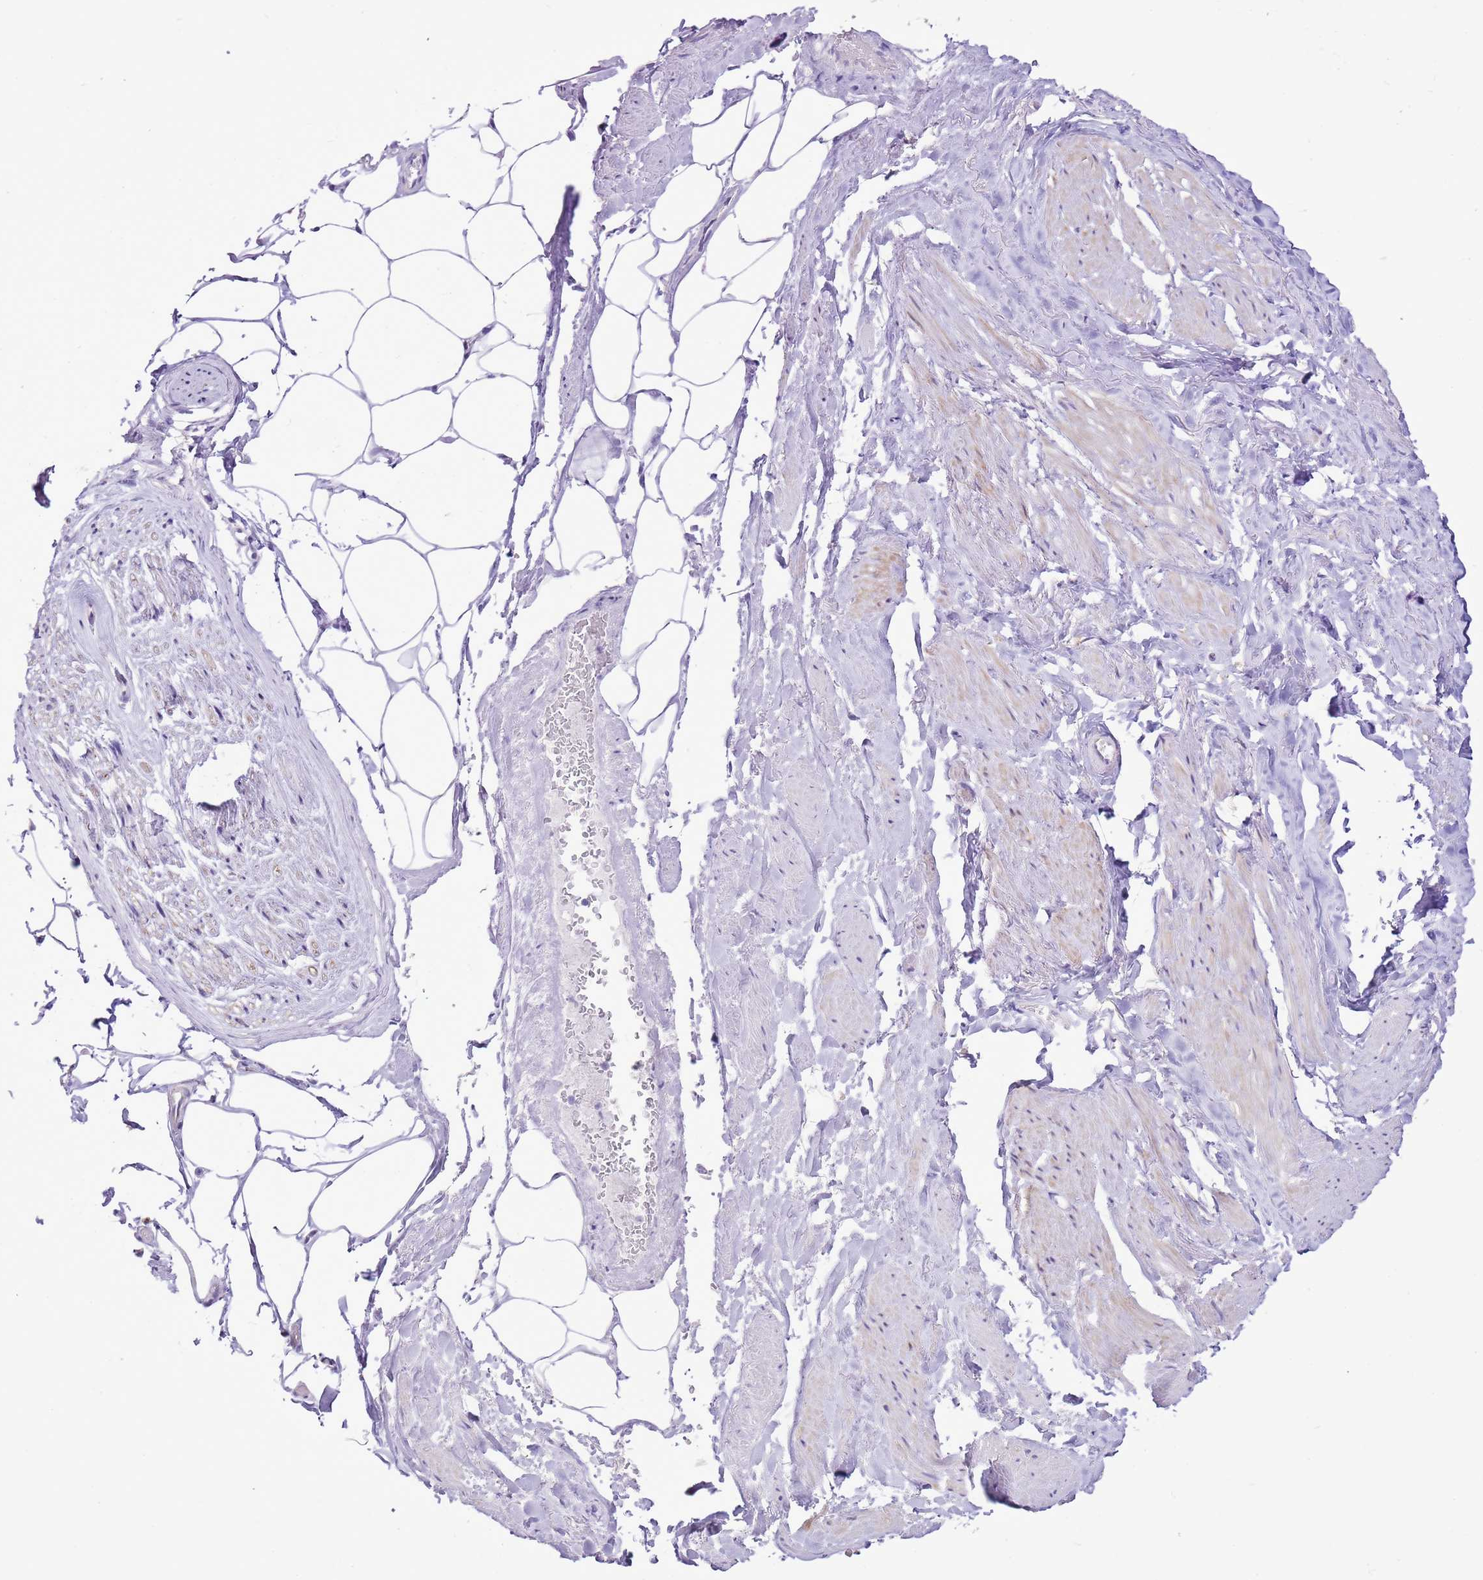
{"staining": {"intensity": "negative", "quantity": "none", "location": "none"}, "tissue": "adipose tissue", "cell_type": "Adipocytes", "image_type": "normal", "snomed": [{"axis": "morphology", "description": "Normal tissue, NOS"}, {"axis": "morphology", "description": "Adenocarcinoma, Low grade"}, {"axis": "topography", "description": "Prostate"}, {"axis": "topography", "description": "Peripheral nerve tissue"}], "caption": "This is an immunohistochemistry (IHC) photomicrograph of unremarkable human adipose tissue. There is no staining in adipocytes.", "gene": "AAR2", "patient": {"sex": "male", "age": 63}}